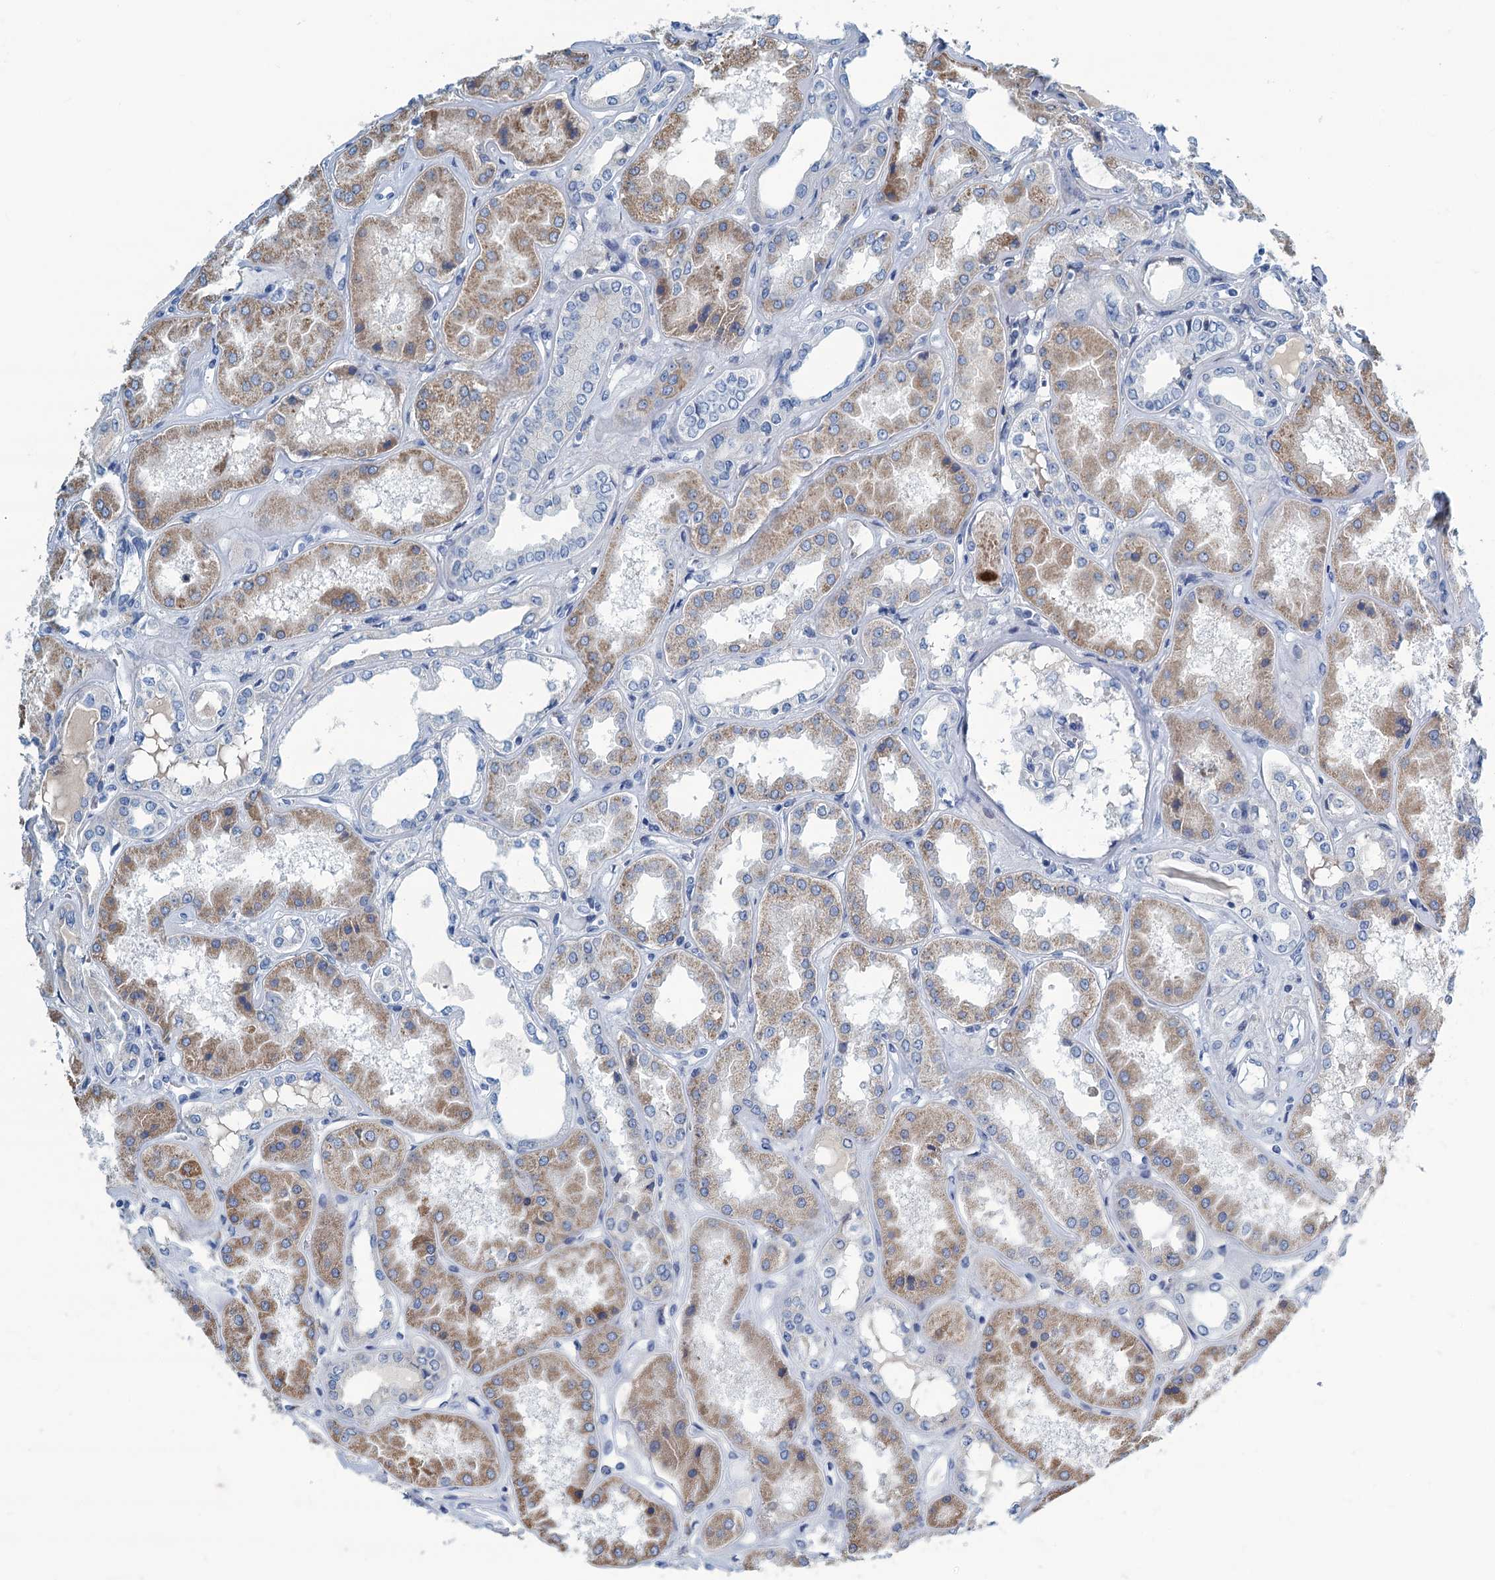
{"staining": {"intensity": "negative", "quantity": "none", "location": "none"}, "tissue": "kidney", "cell_type": "Cells in glomeruli", "image_type": "normal", "snomed": [{"axis": "morphology", "description": "Normal tissue, NOS"}, {"axis": "topography", "description": "Kidney"}], "caption": "There is no significant staining in cells in glomeruli of kidney. (DAB immunohistochemistry (IHC), high magnification).", "gene": "C10orf88", "patient": {"sex": "female", "age": 56}}